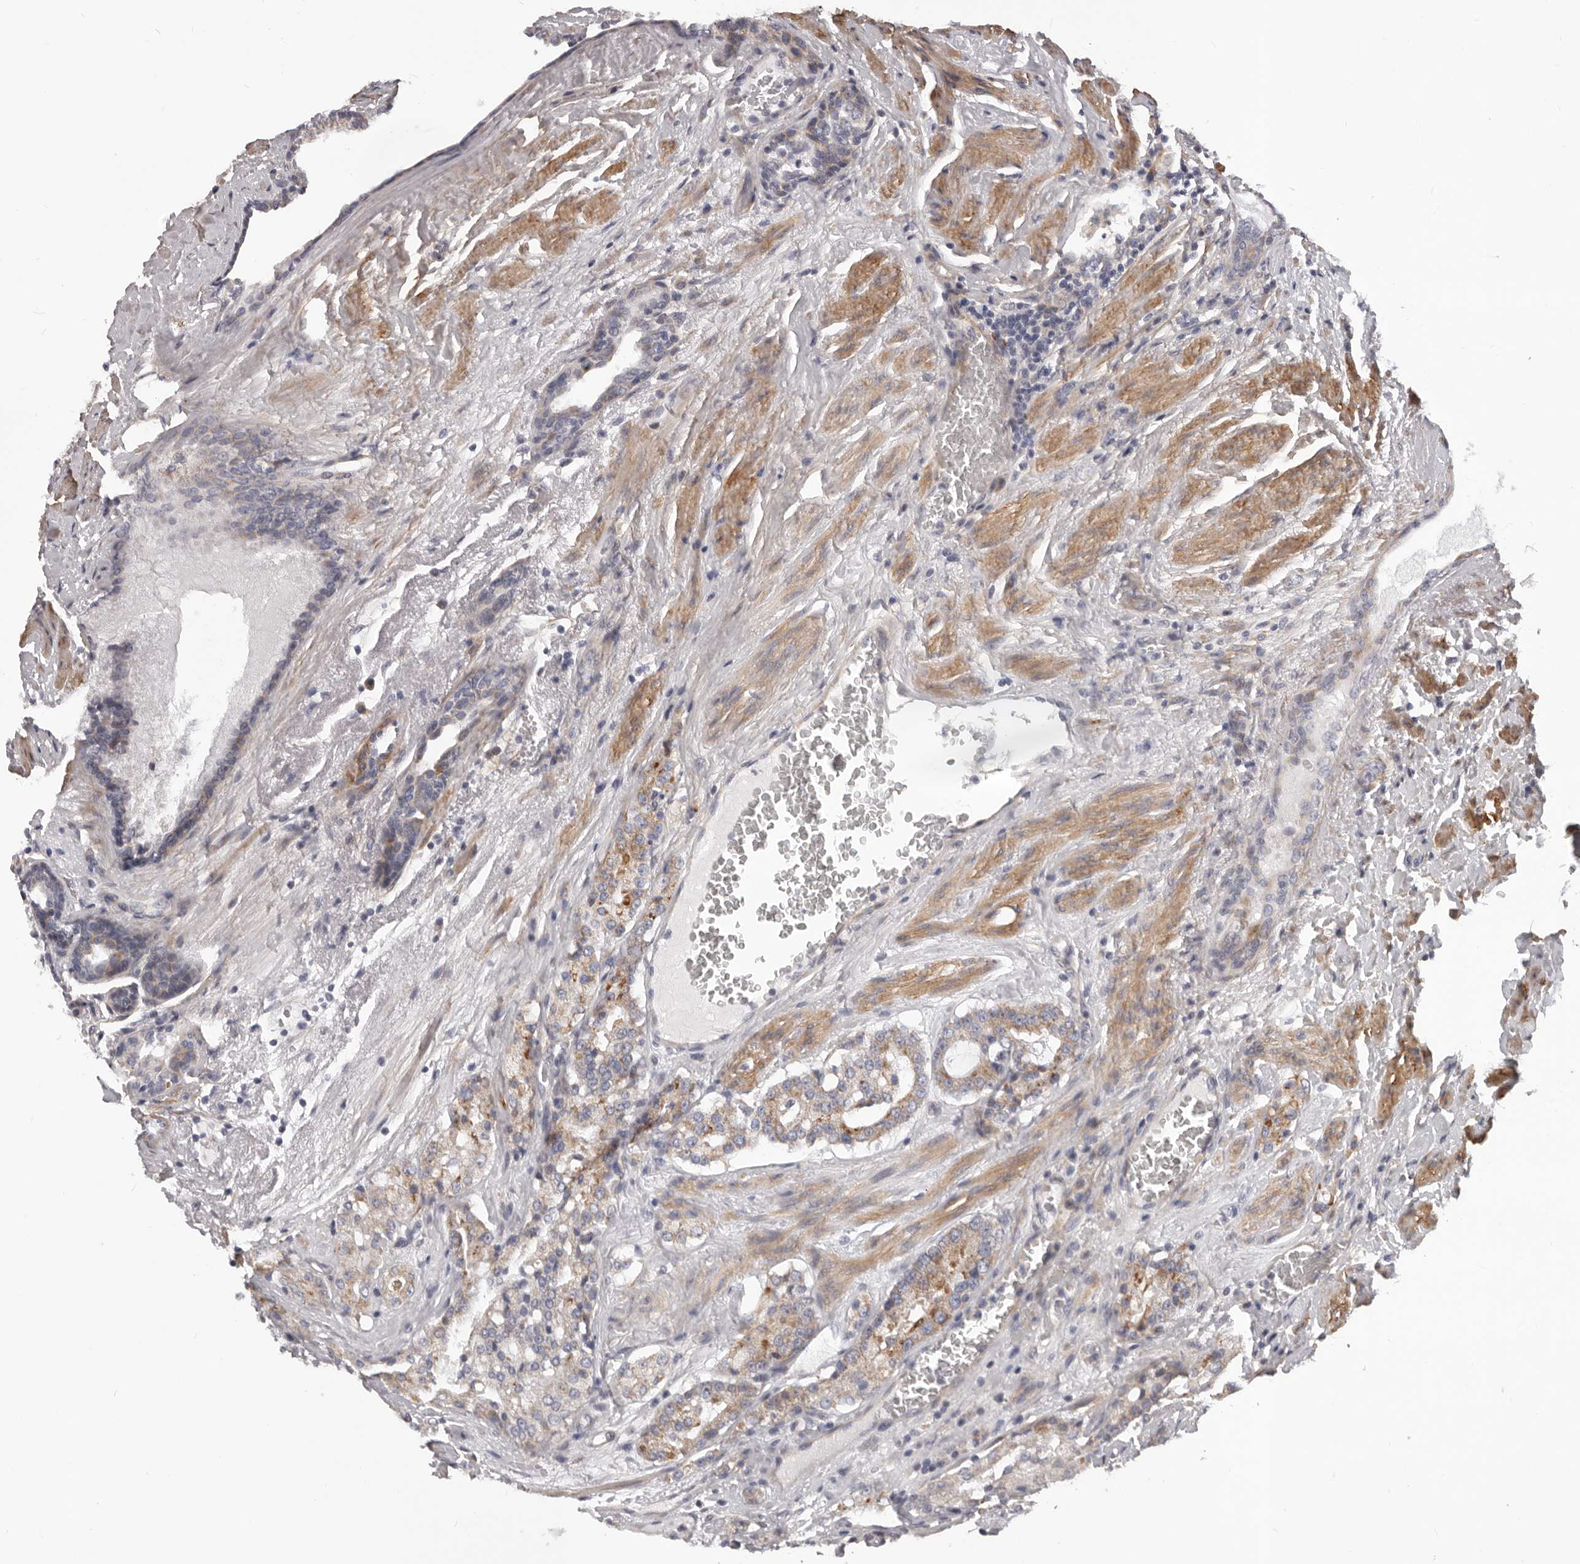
{"staining": {"intensity": "moderate", "quantity": "<25%", "location": "cytoplasmic/membranous"}, "tissue": "prostate cancer", "cell_type": "Tumor cells", "image_type": "cancer", "snomed": [{"axis": "morphology", "description": "Adenocarcinoma, Medium grade"}, {"axis": "topography", "description": "Prostate"}], "caption": "Prostate cancer was stained to show a protein in brown. There is low levels of moderate cytoplasmic/membranous staining in about <25% of tumor cells.", "gene": "MRPS10", "patient": {"sex": "male", "age": 72}}